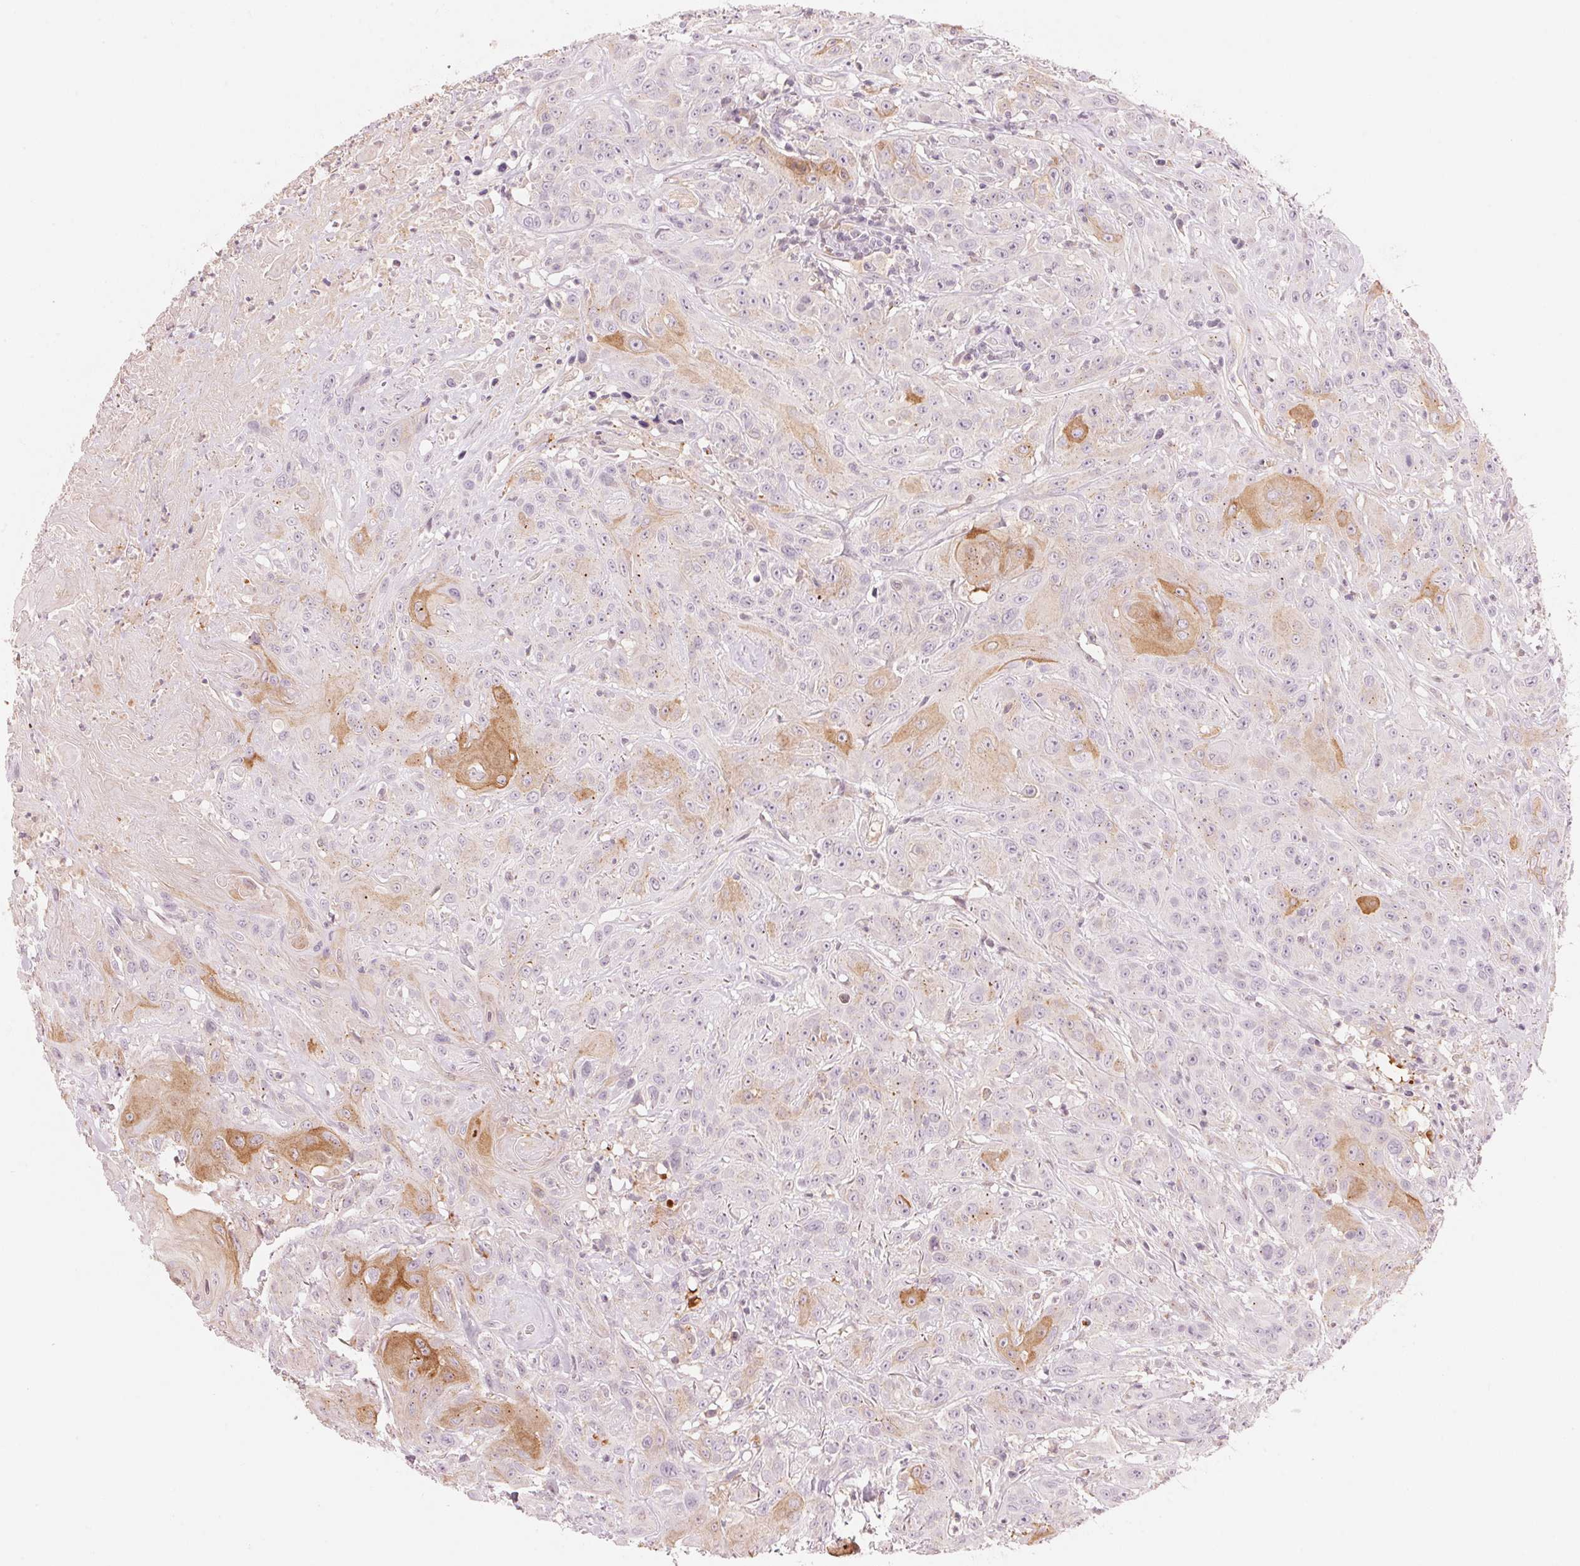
{"staining": {"intensity": "moderate", "quantity": "<25%", "location": "cytoplasmic/membranous"}, "tissue": "head and neck cancer", "cell_type": "Tumor cells", "image_type": "cancer", "snomed": [{"axis": "morphology", "description": "Squamous cell carcinoma, NOS"}, {"axis": "topography", "description": "Skin"}, {"axis": "topography", "description": "Head-Neck"}], "caption": "An IHC photomicrograph of neoplastic tissue is shown. Protein staining in brown shows moderate cytoplasmic/membranous positivity in squamous cell carcinoma (head and neck) within tumor cells.", "gene": "SLC17A4", "patient": {"sex": "male", "age": 80}}